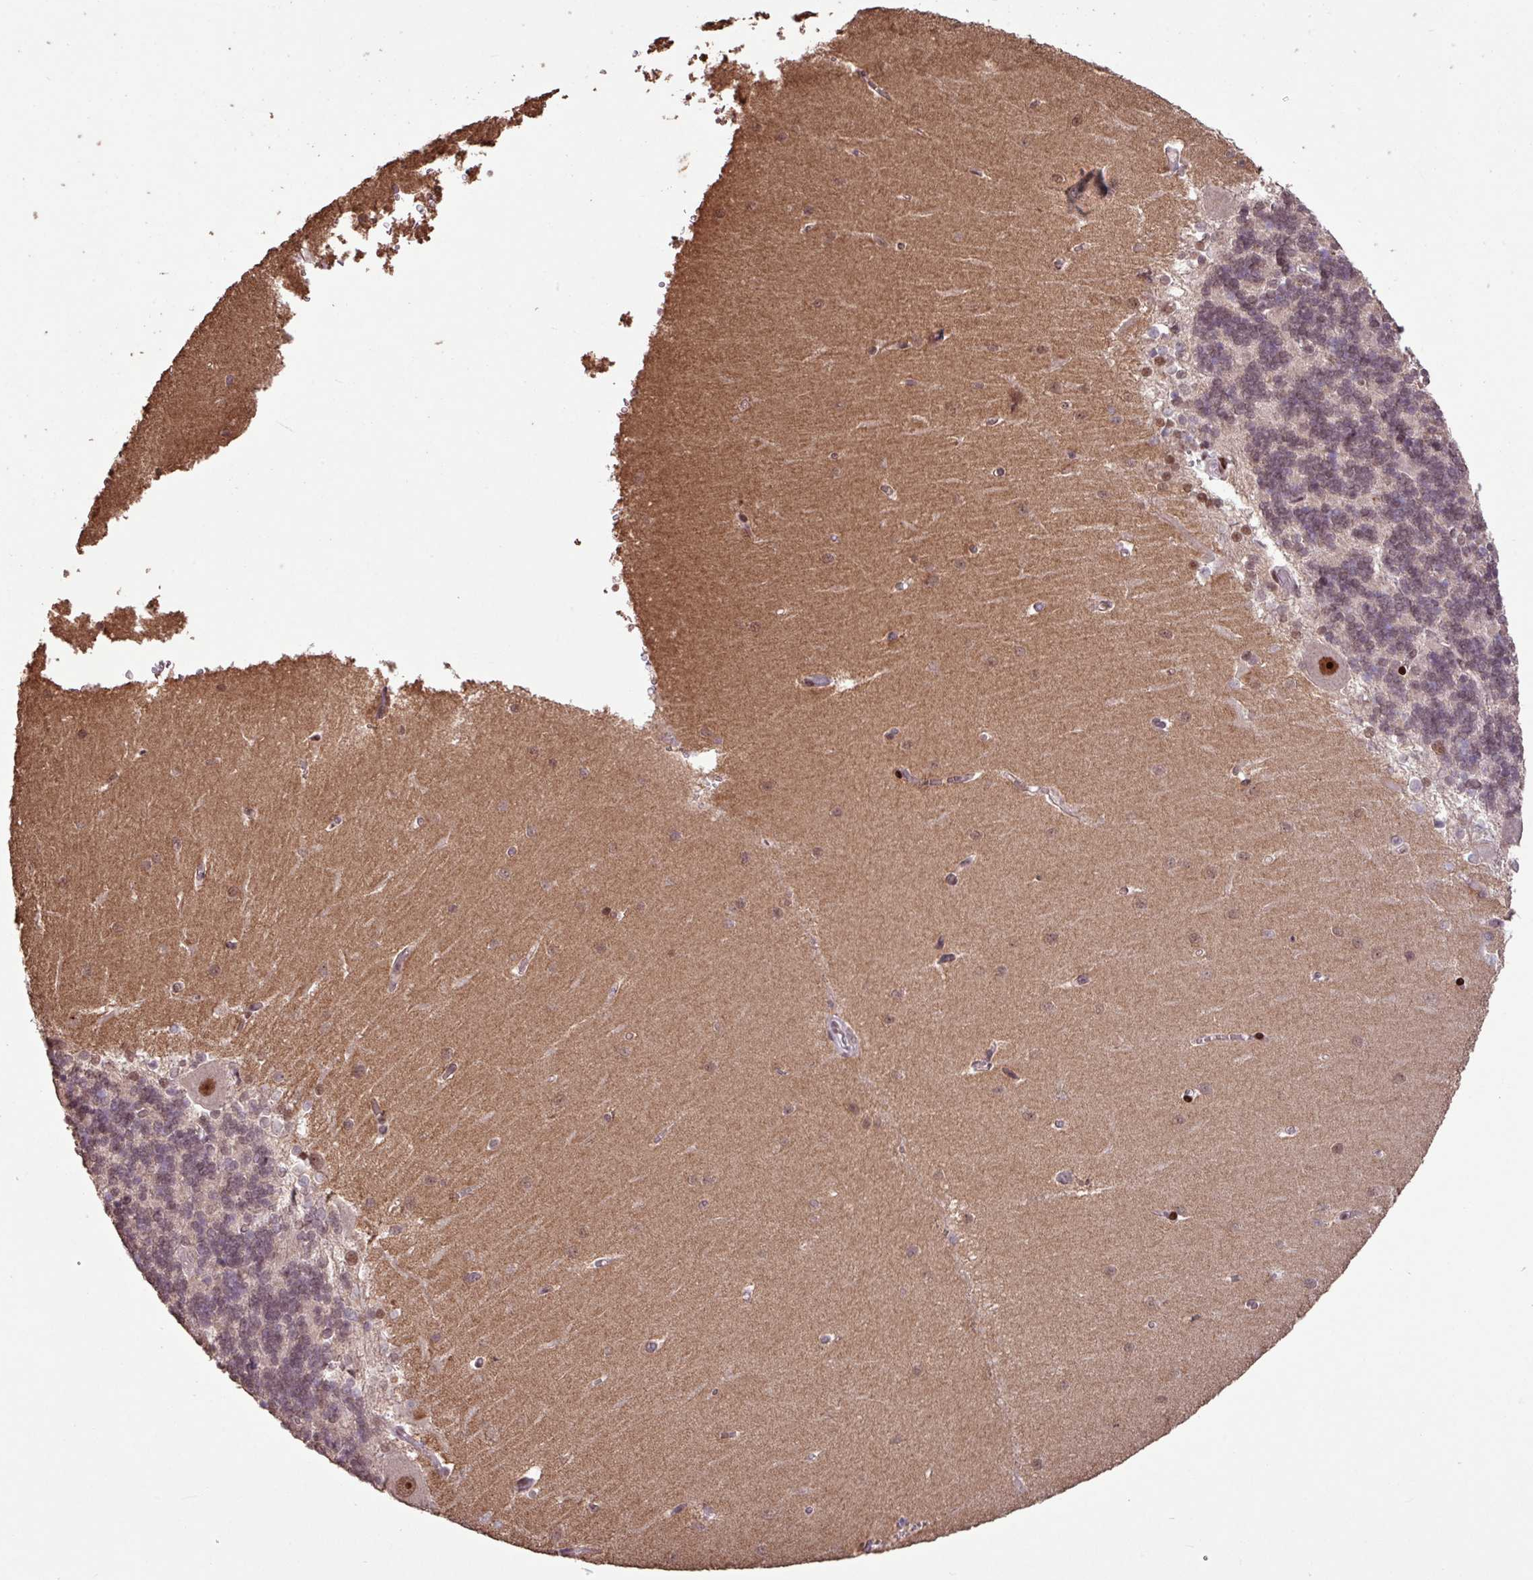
{"staining": {"intensity": "weak", "quantity": "<25%", "location": "nuclear"}, "tissue": "cerebellum", "cell_type": "Cells in granular layer", "image_type": "normal", "snomed": [{"axis": "morphology", "description": "Normal tissue, NOS"}, {"axis": "topography", "description": "Cerebellum"}], "caption": "DAB immunohistochemical staining of benign human cerebellum reveals no significant staining in cells in granular layer. Nuclei are stained in blue.", "gene": "ZNF709", "patient": {"sex": "male", "age": 37}}